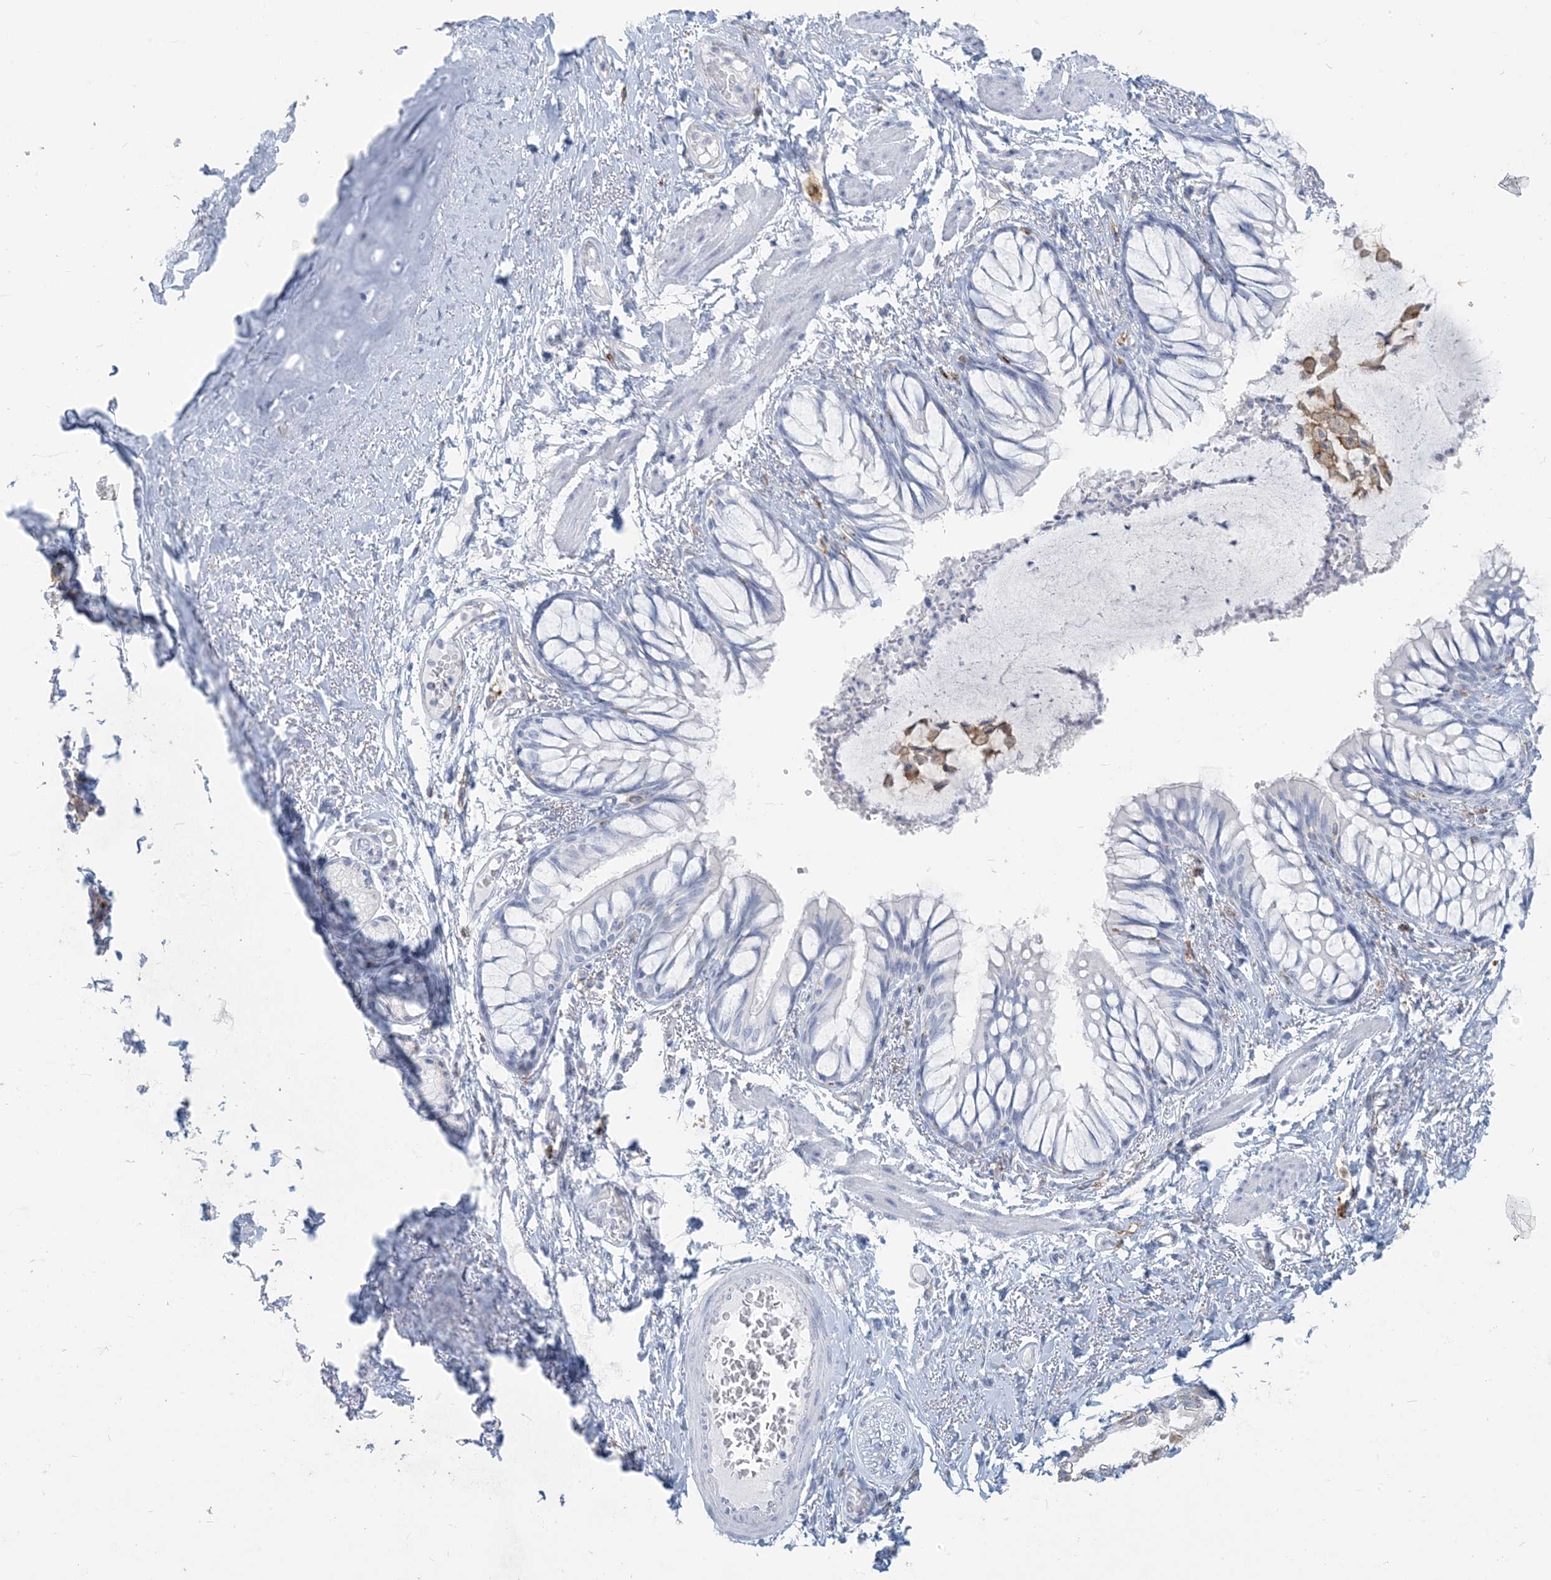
{"staining": {"intensity": "negative", "quantity": "none", "location": "none"}, "tissue": "bronchus", "cell_type": "Respiratory epithelial cells", "image_type": "normal", "snomed": [{"axis": "morphology", "description": "Normal tissue, NOS"}, {"axis": "topography", "description": "Cartilage tissue"}, {"axis": "topography", "description": "Bronchus"}, {"axis": "topography", "description": "Lung"}], "caption": "Respiratory epithelial cells show no significant expression in unremarkable bronchus.", "gene": "HLA", "patient": {"sex": "female", "age": 49}}